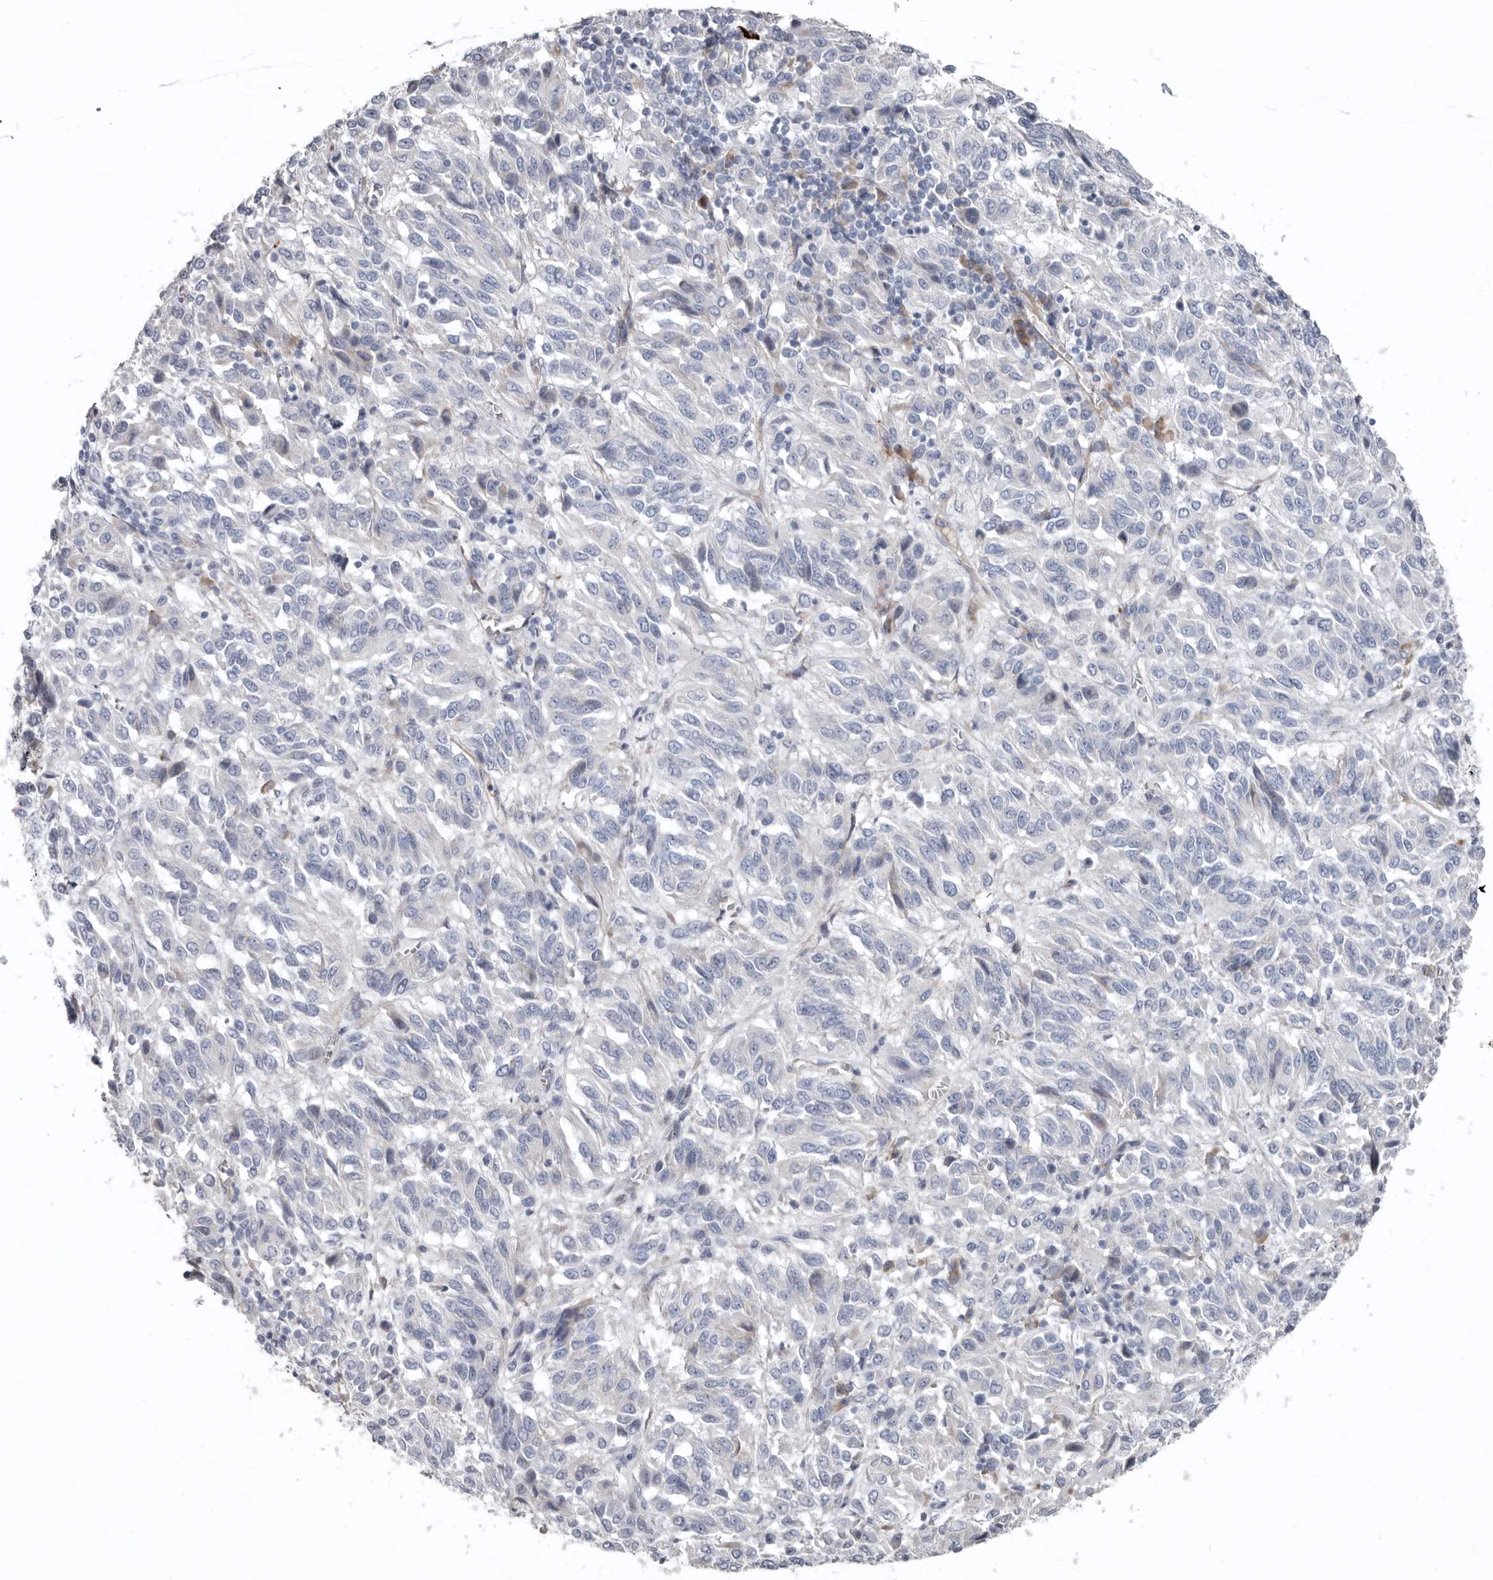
{"staining": {"intensity": "negative", "quantity": "none", "location": "none"}, "tissue": "melanoma", "cell_type": "Tumor cells", "image_type": "cancer", "snomed": [{"axis": "morphology", "description": "Malignant melanoma, Metastatic site"}, {"axis": "topography", "description": "Lung"}], "caption": "This histopathology image is of melanoma stained with immunohistochemistry (IHC) to label a protein in brown with the nuclei are counter-stained blue. There is no positivity in tumor cells. Brightfield microscopy of immunohistochemistry (IHC) stained with DAB (3,3'-diaminobenzidine) (brown) and hematoxylin (blue), captured at high magnification.", "gene": "ZNF114", "patient": {"sex": "male", "age": 64}}